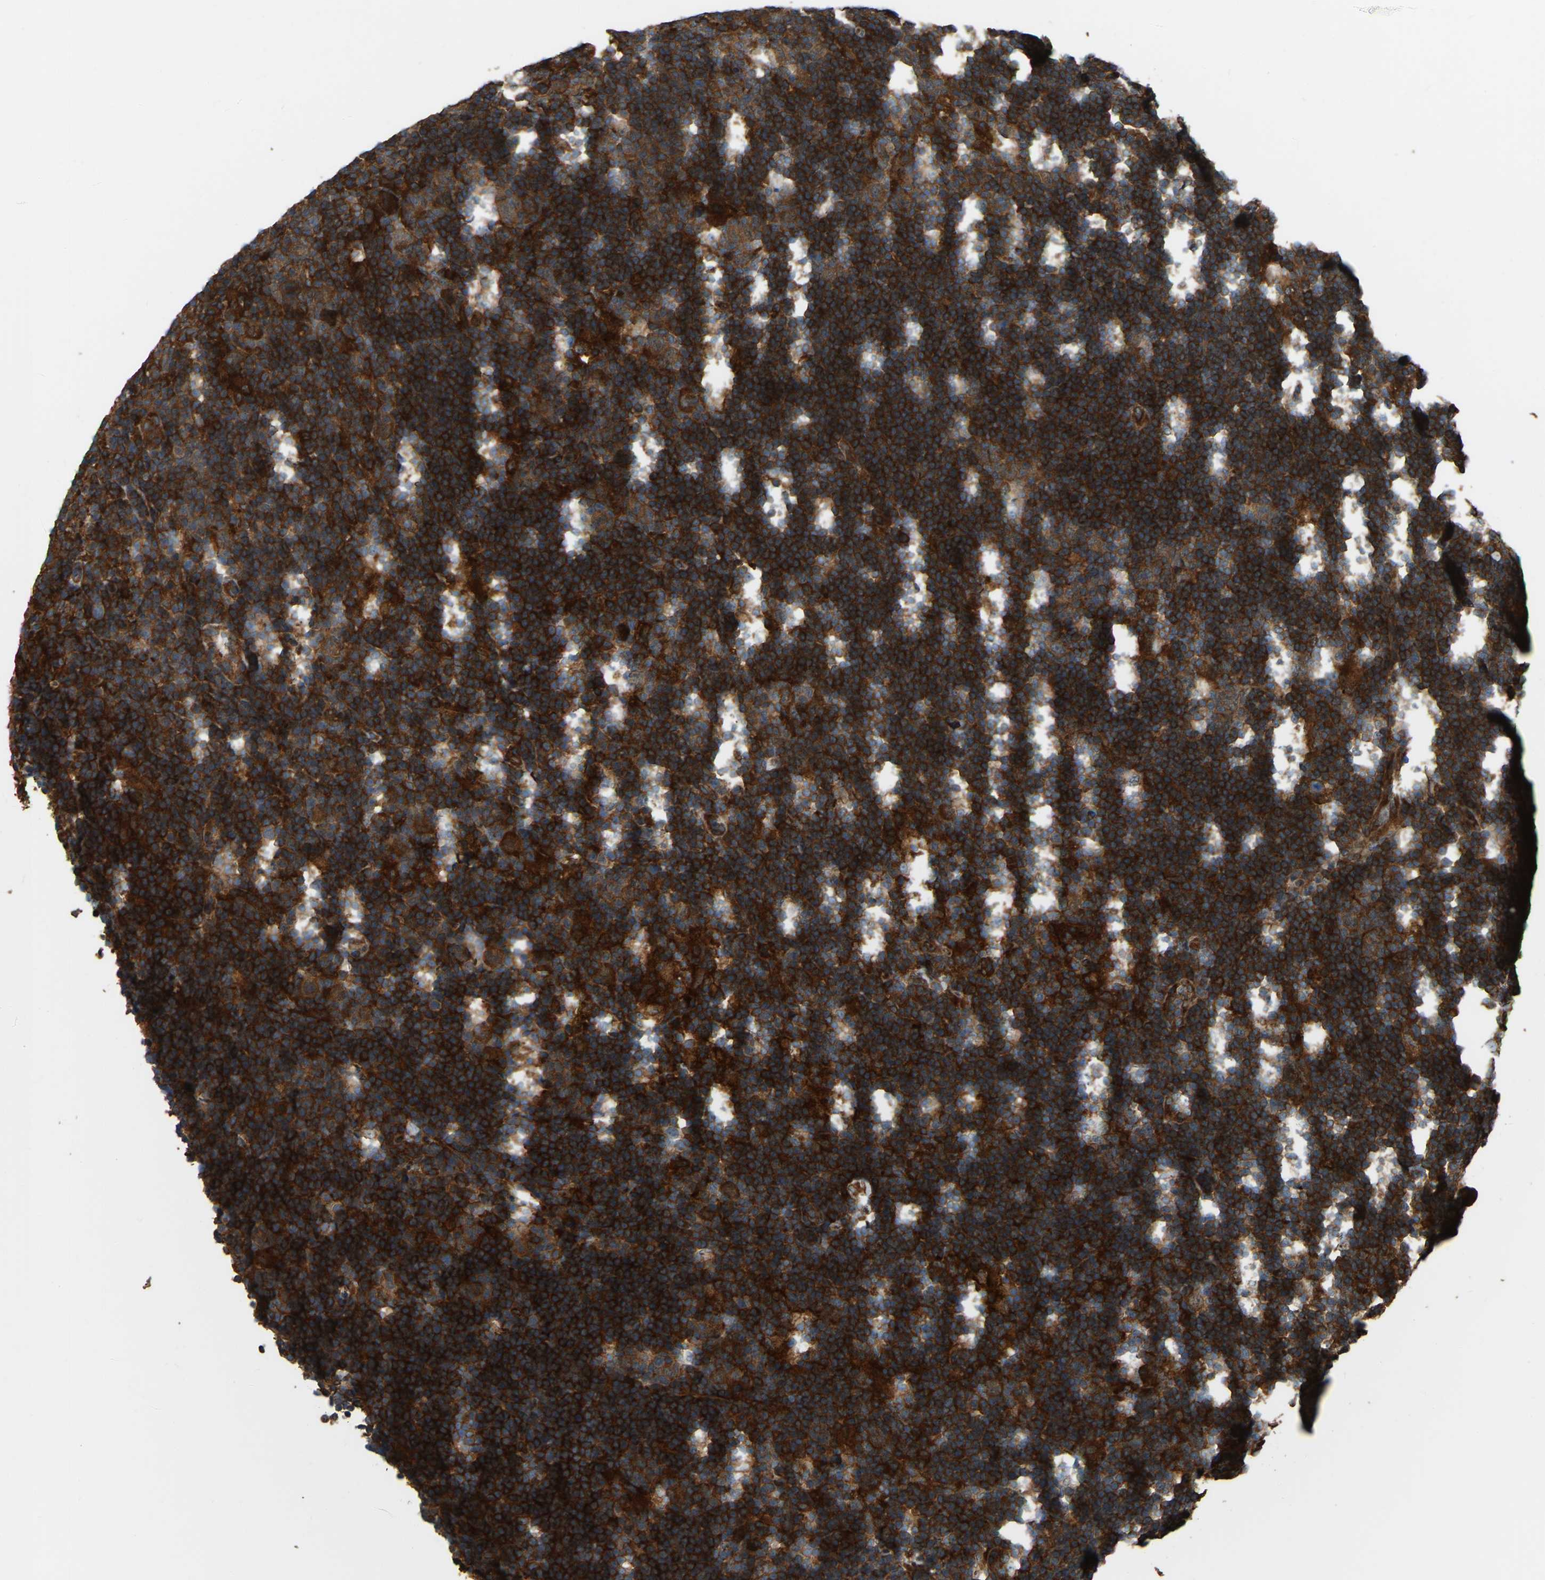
{"staining": {"intensity": "strong", "quantity": ">75%", "location": "cytoplasmic/membranous"}, "tissue": "lymphoma", "cell_type": "Tumor cells", "image_type": "cancer", "snomed": [{"axis": "morphology", "description": "Hodgkin's disease, NOS"}, {"axis": "topography", "description": "Lymph node"}], "caption": "This histopathology image shows immunohistochemistry staining of lymphoma, with high strong cytoplasmic/membranous expression in about >75% of tumor cells.", "gene": "SAMD9L", "patient": {"sex": "female", "age": 57}}